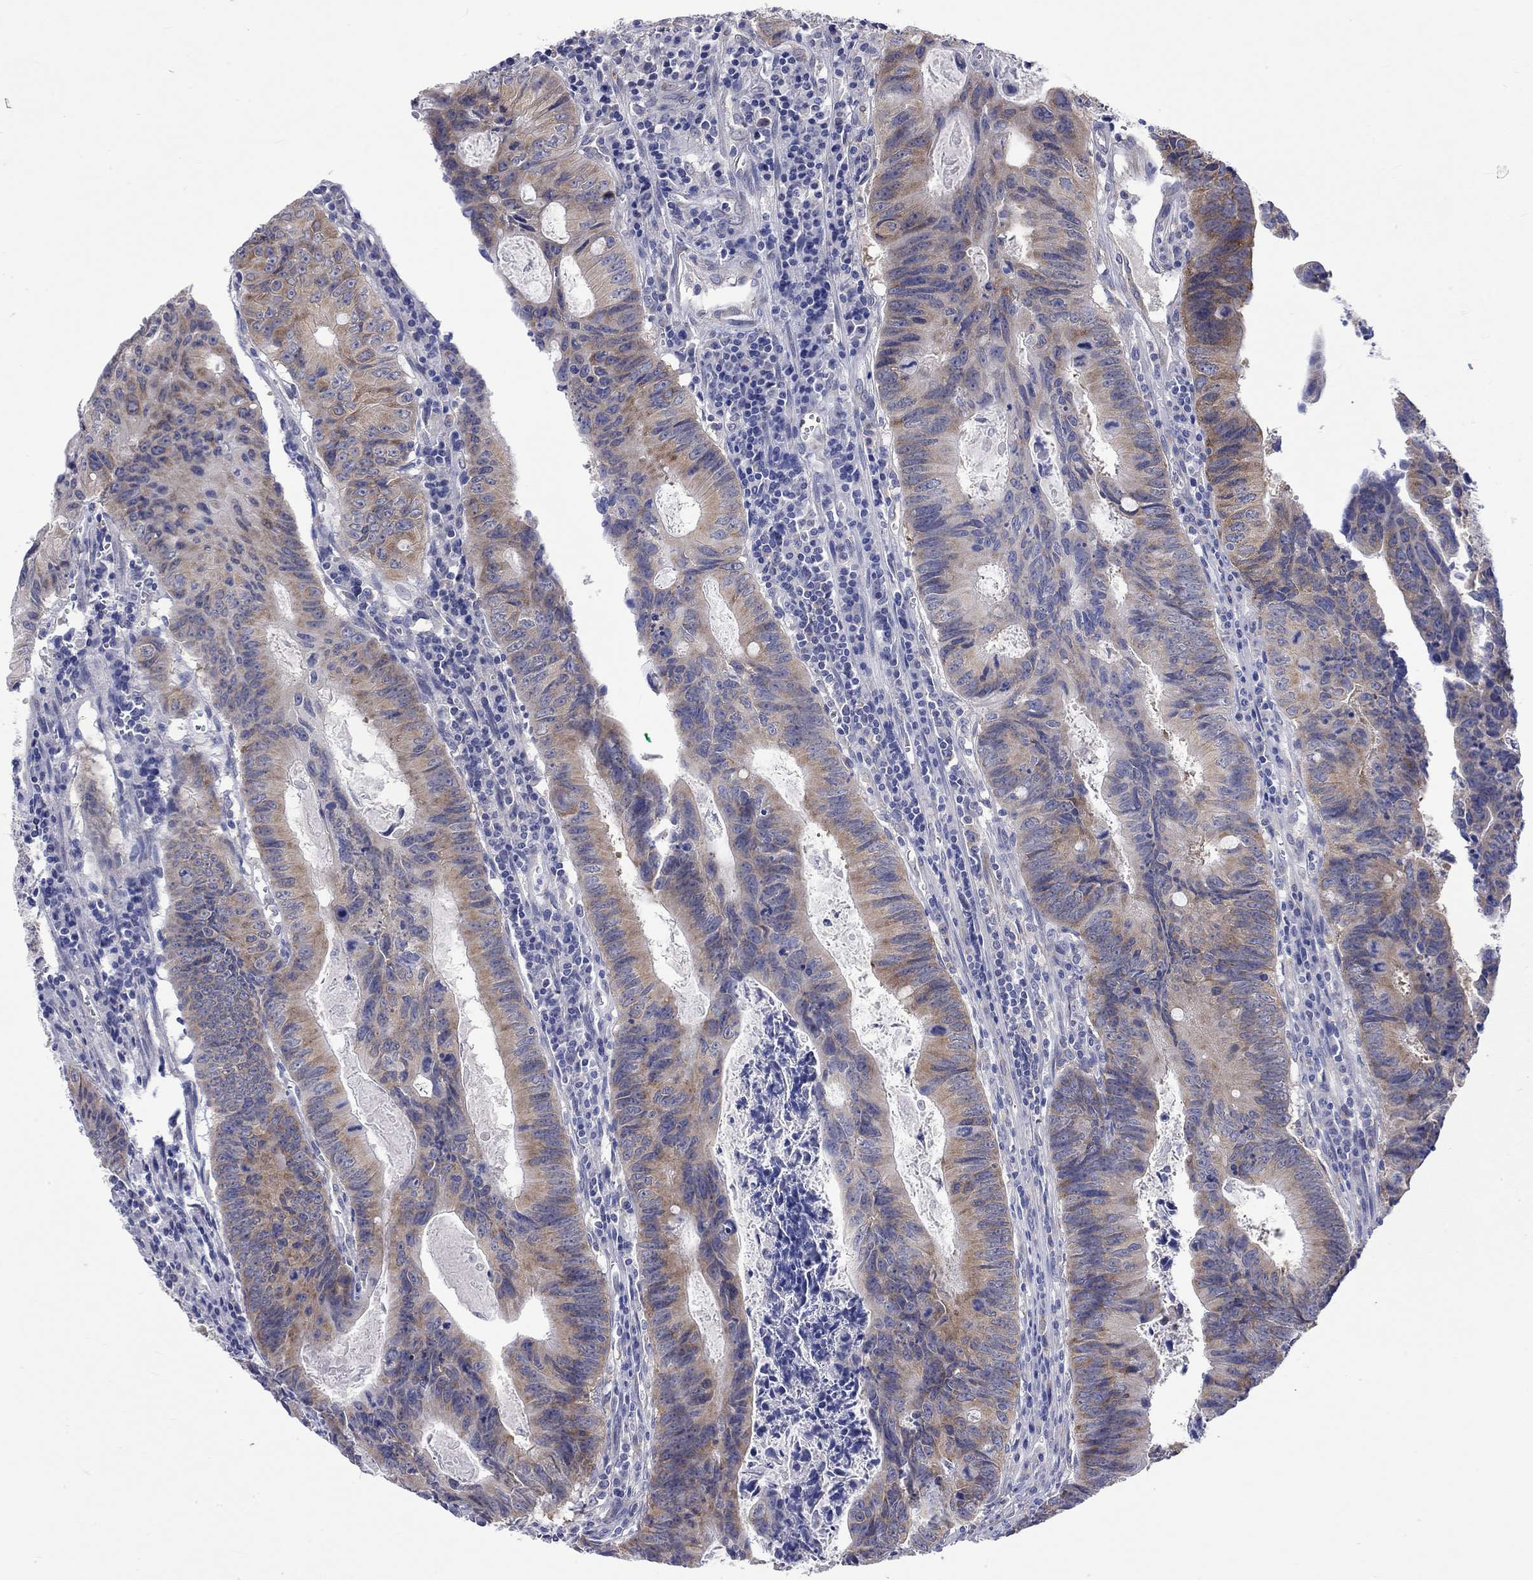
{"staining": {"intensity": "moderate", "quantity": "25%-75%", "location": "cytoplasmic/membranous"}, "tissue": "colorectal cancer", "cell_type": "Tumor cells", "image_type": "cancer", "snomed": [{"axis": "morphology", "description": "Adenocarcinoma, NOS"}, {"axis": "topography", "description": "Colon"}], "caption": "Immunohistochemistry (IHC) image of human adenocarcinoma (colorectal) stained for a protein (brown), which reveals medium levels of moderate cytoplasmic/membranous positivity in about 25%-75% of tumor cells.", "gene": "CERS1", "patient": {"sex": "female", "age": 87}}